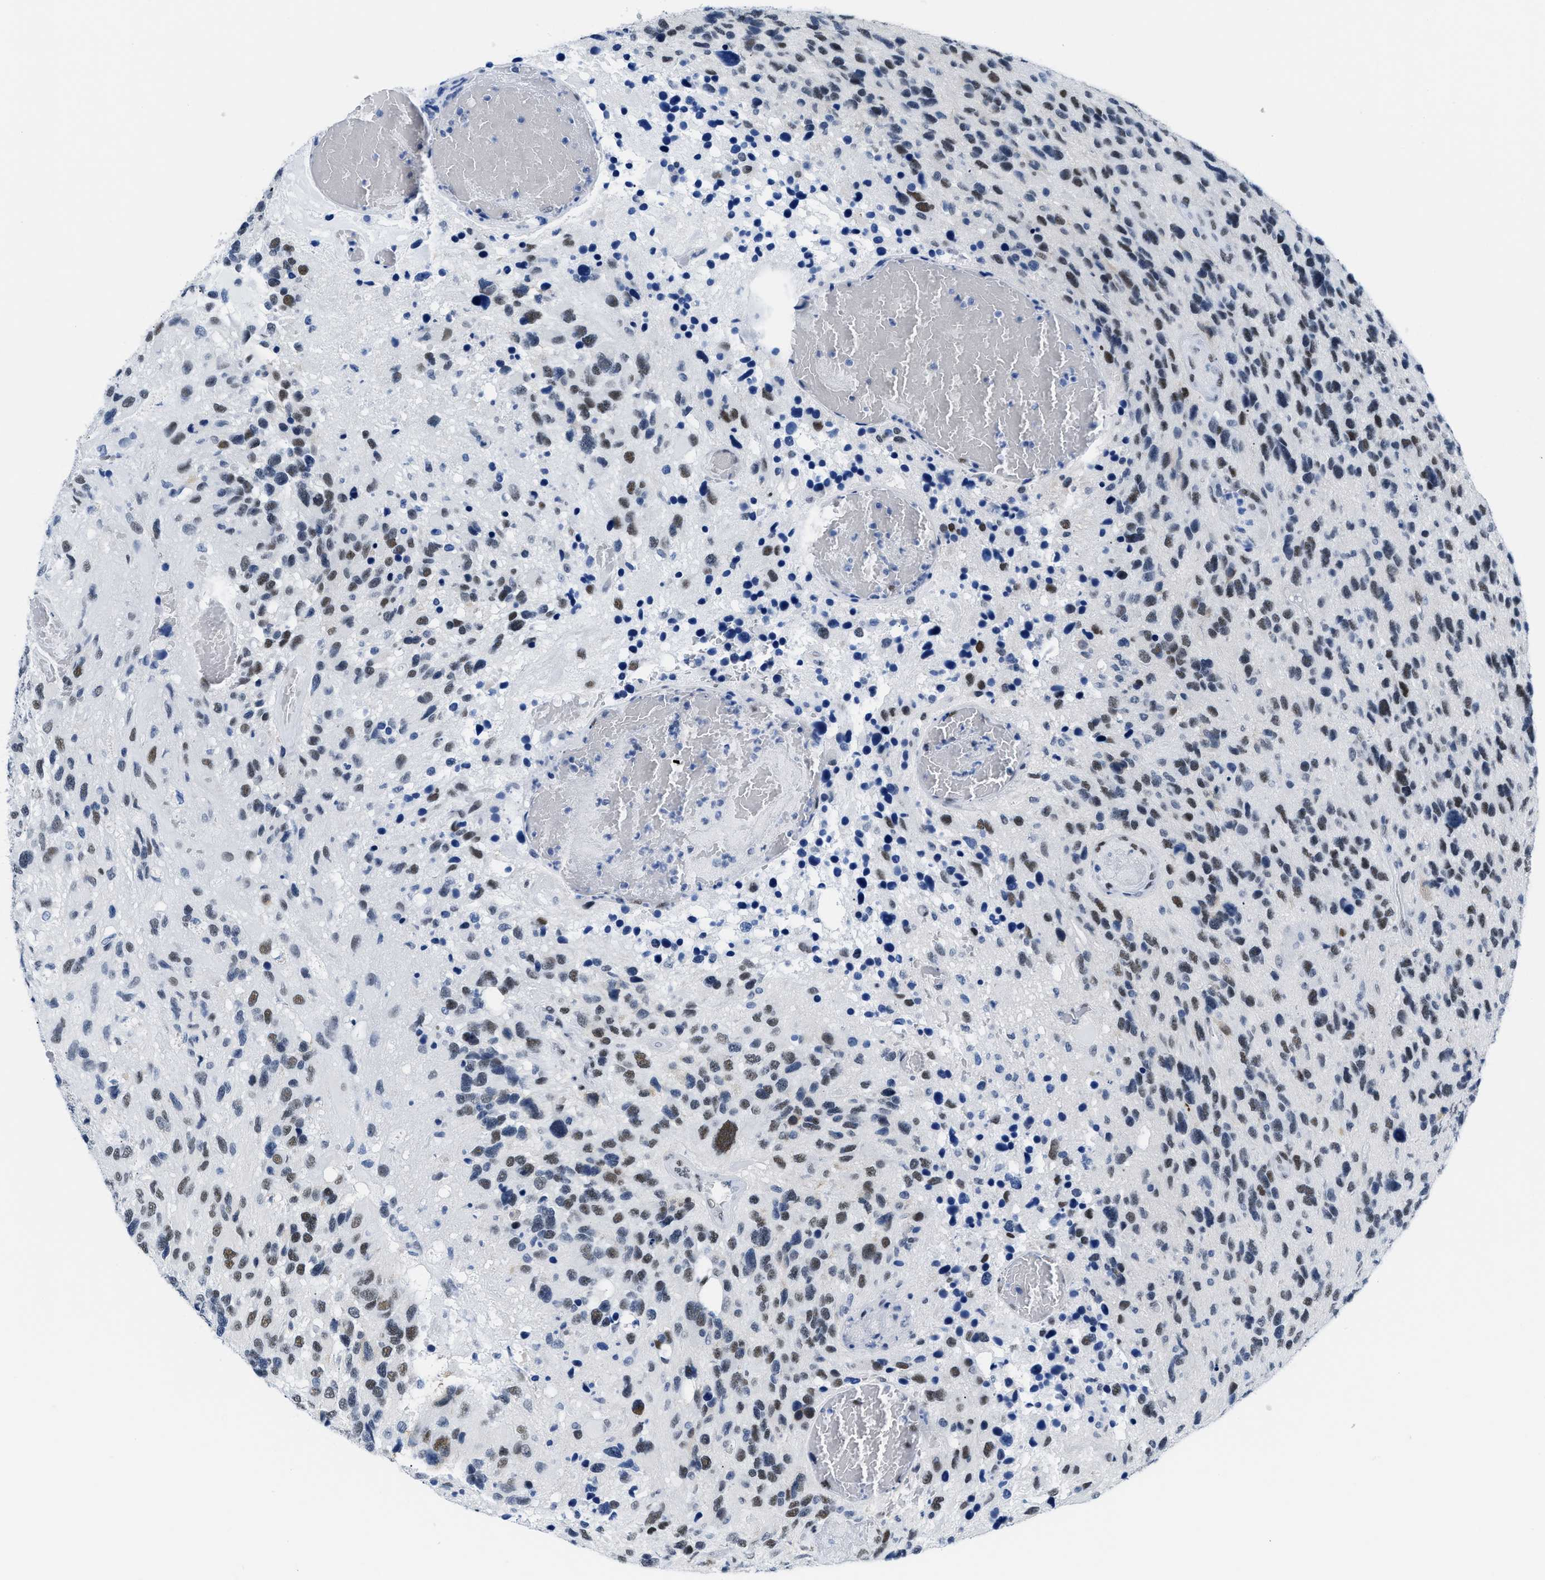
{"staining": {"intensity": "moderate", "quantity": "25%-75%", "location": "nuclear"}, "tissue": "glioma", "cell_type": "Tumor cells", "image_type": "cancer", "snomed": [{"axis": "morphology", "description": "Glioma, malignant, High grade"}, {"axis": "topography", "description": "Brain"}], "caption": "Protein staining shows moderate nuclear positivity in about 25%-75% of tumor cells in malignant glioma (high-grade).", "gene": "CTBP1", "patient": {"sex": "female", "age": 58}}